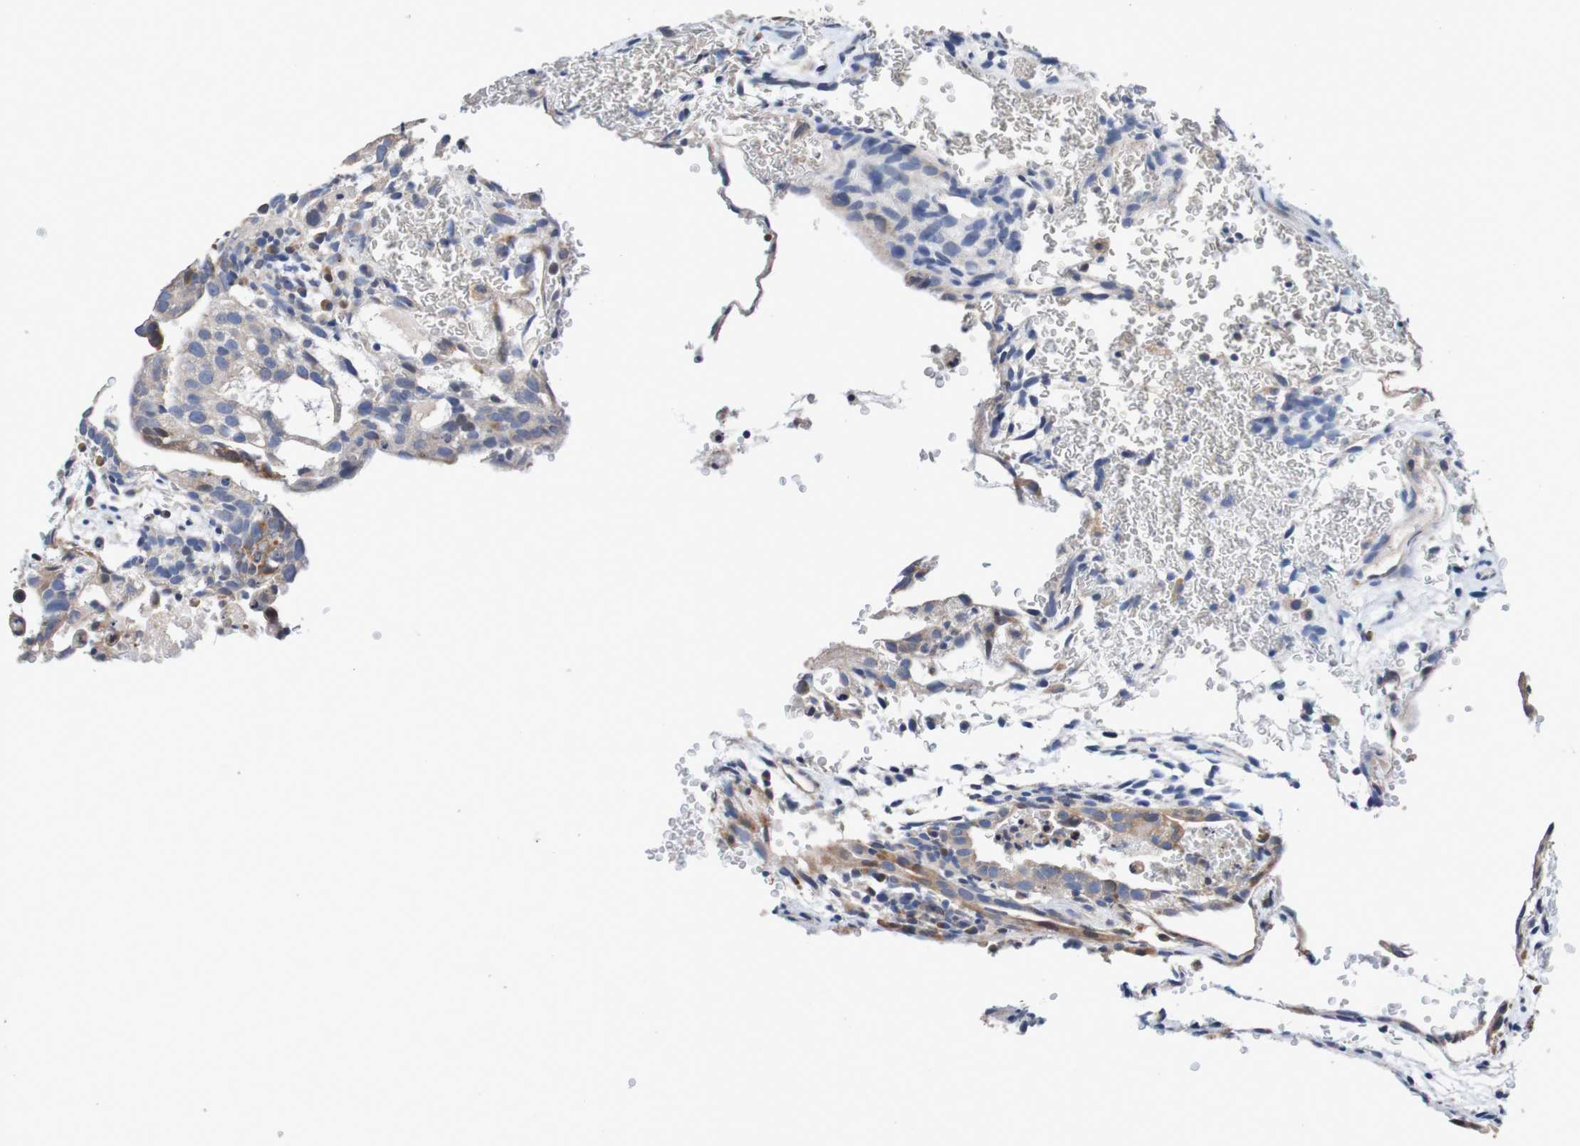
{"staining": {"intensity": "weak", "quantity": ">75%", "location": "cytoplasmic/membranous"}, "tissue": "testis cancer", "cell_type": "Tumor cells", "image_type": "cancer", "snomed": [{"axis": "morphology", "description": "Seminoma, NOS"}, {"axis": "morphology", "description": "Carcinoma, Embryonal, NOS"}, {"axis": "topography", "description": "Testis"}], "caption": "Weak cytoplasmic/membranous expression is appreciated in approximately >75% of tumor cells in seminoma (testis).", "gene": "FIBP", "patient": {"sex": "male", "age": 52}}